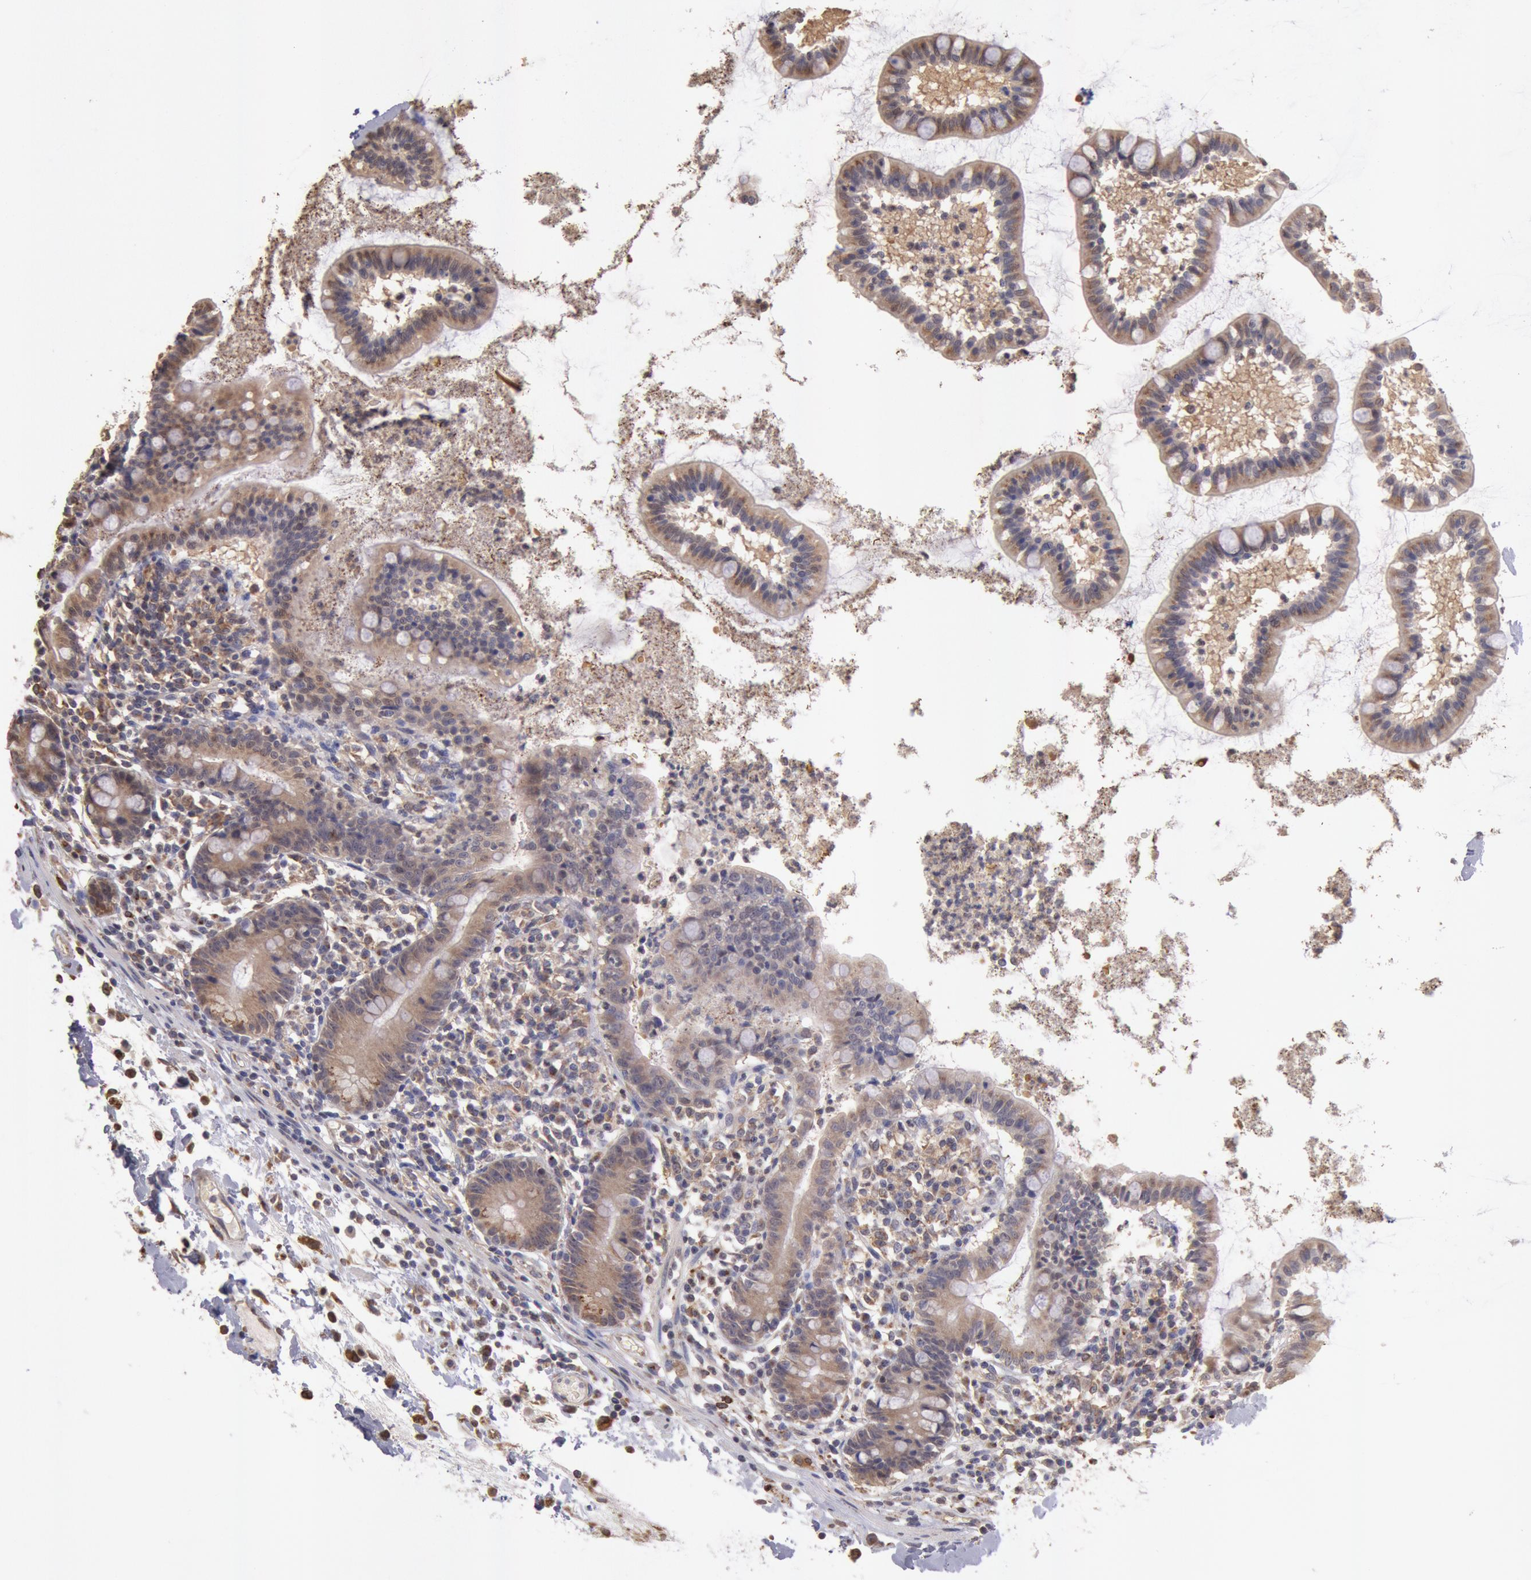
{"staining": {"intensity": "moderate", "quantity": ">75%", "location": "cytoplasmic/membranous"}, "tissue": "small intestine", "cell_type": "Glandular cells", "image_type": "normal", "snomed": [{"axis": "morphology", "description": "Normal tissue, NOS"}, {"axis": "topography", "description": "Small intestine"}], "caption": "An image of small intestine stained for a protein shows moderate cytoplasmic/membranous brown staining in glandular cells. Nuclei are stained in blue.", "gene": "COMT", "patient": {"sex": "female", "age": 61}}